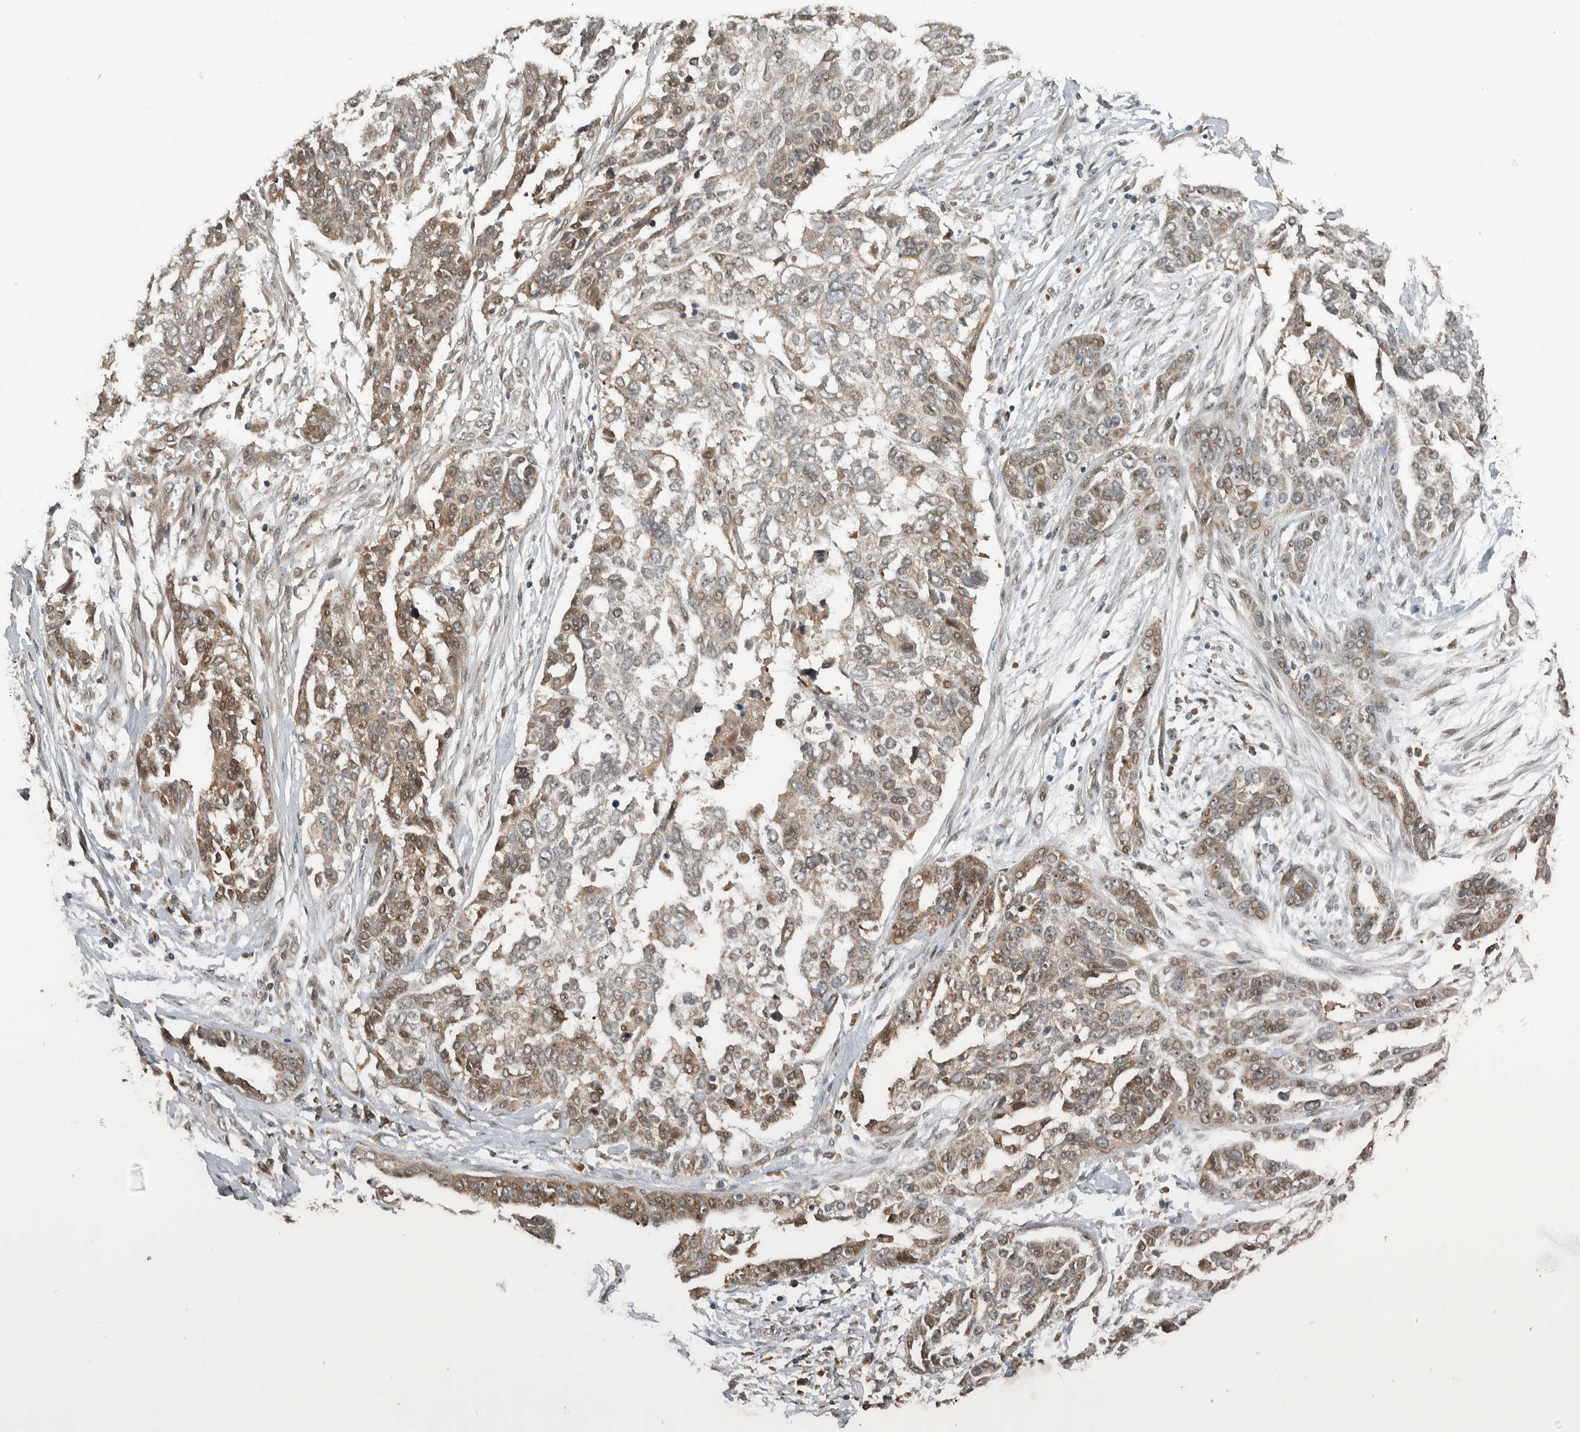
{"staining": {"intensity": "weak", "quantity": "25%-75%", "location": "cytoplasmic/membranous,nuclear"}, "tissue": "ovarian cancer", "cell_type": "Tumor cells", "image_type": "cancer", "snomed": [{"axis": "morphology", "description": "Cystadenocarcinoma, serous, NOS"}, {"axis": "topography", "description": "Ovary"}], "caption": "Protein expression analysis of serous cystadenocarcinoma (ovarian) demonstrates weak cytoplasmic/membranous and nuclear expression in about 25%-75% of tumor cells.", "gene": "XPO5", "patient": {"sex": "female", "age": 44}}